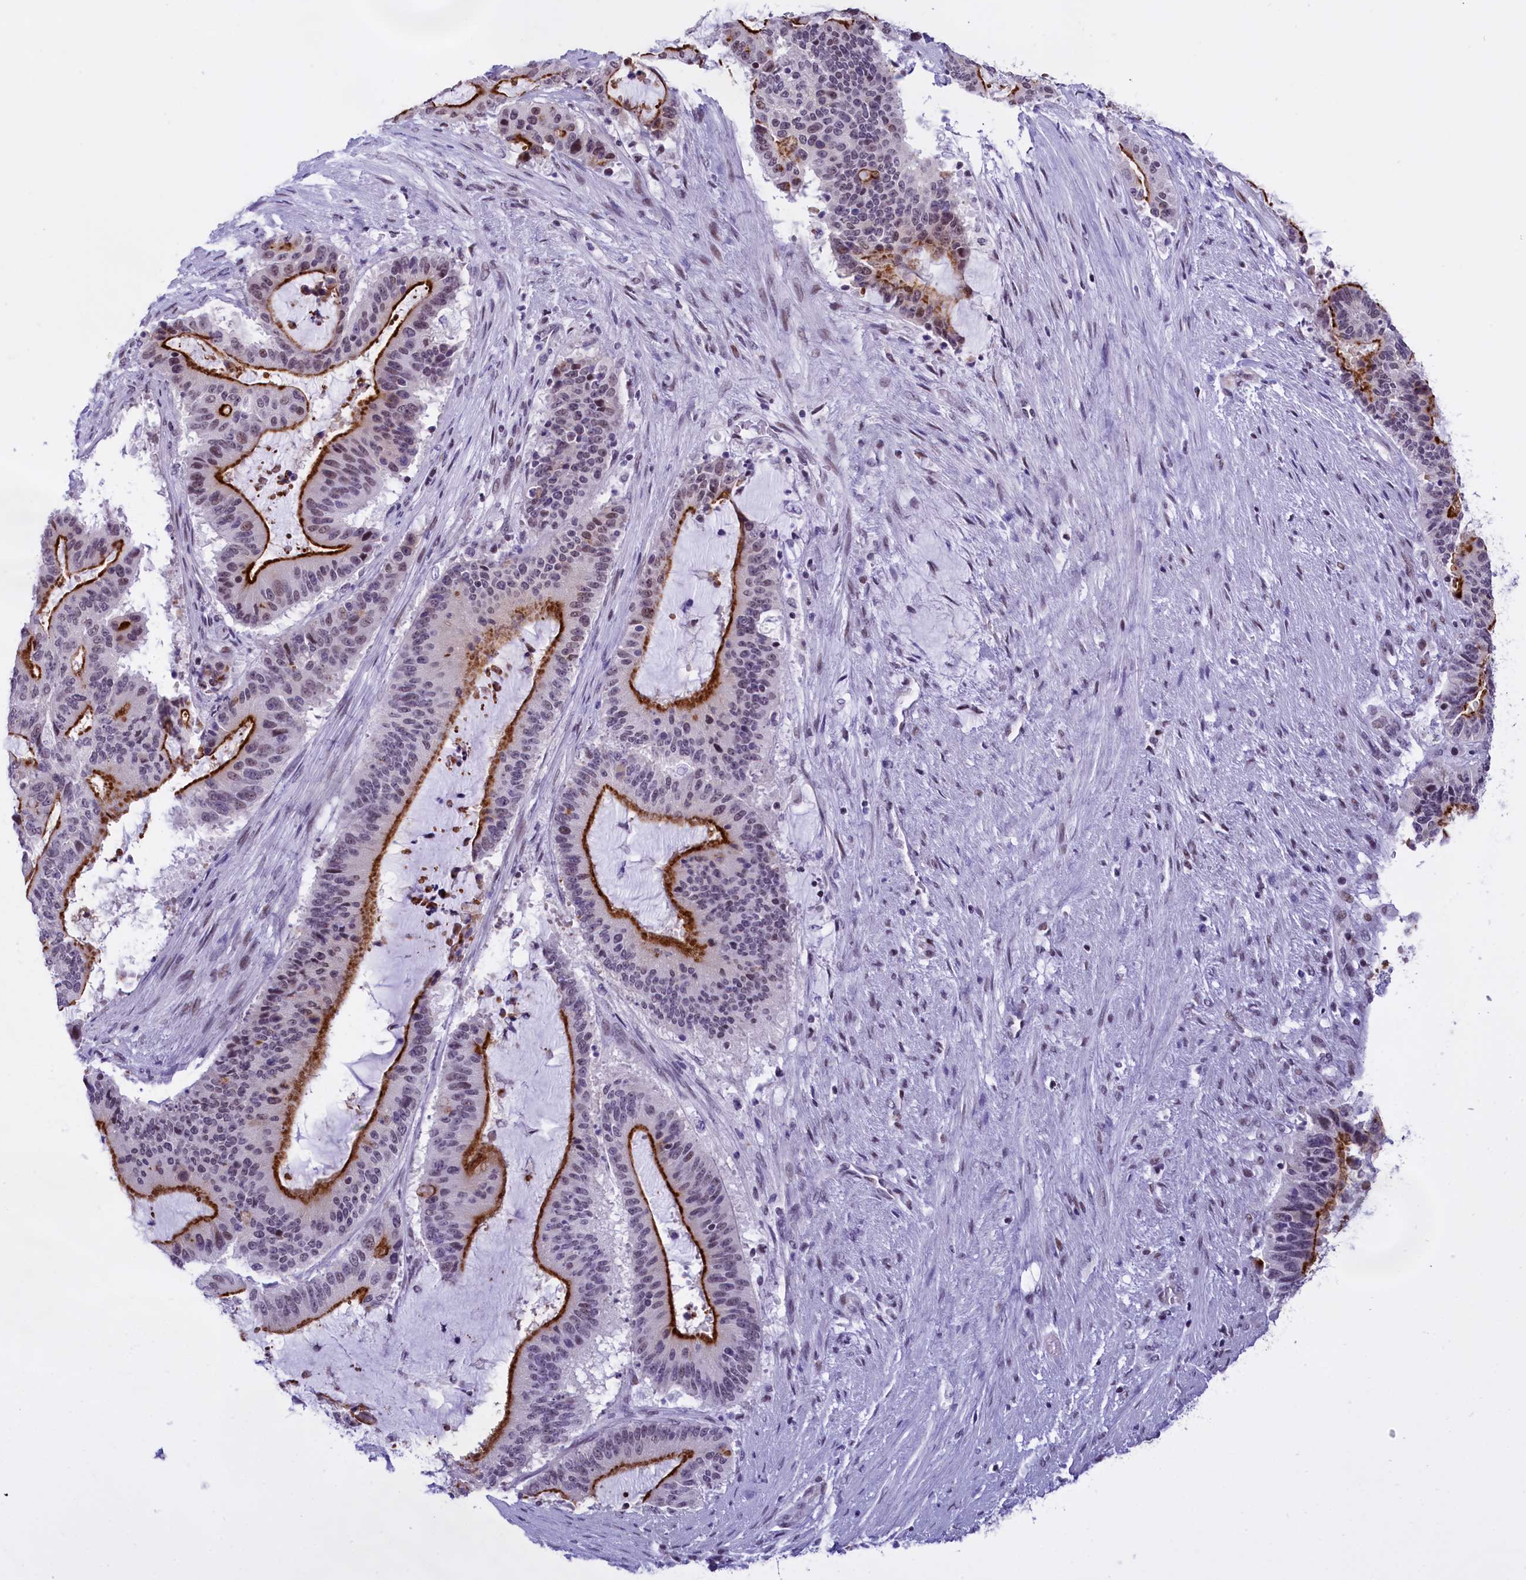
{"staining": {"intensity": "strong", "quantity": "25%-75%", "location": "cytoplasmic/membranous,nuclear"}, "tissue": "liver cancer", "cell_type": "Tumor cells", "image_type": "cancer", "snomed": [{"axis": "morphology", "description": "Normal tissue, NOS"}, {"axis": "morphology", "description": "Cholangiocarcinoma"}, {"axis": "topography", "description": "Liver"}, {"axis": "topography", "description": "Peripheral nerve tissue"}], "caption": "A micrograph of liver cholangiocarcinoma stained for a protein reveals strong cytoplasmic/membranous and nuclear brown staining in tumor cells. The protein of interest is stained brown, and the nuclei are stained in blue (DAB (3,3'-diaminobenzidine) IHC with brightfield microscopy, high magnification).", "gene": "SPIRE2", "patient": {"sex": "female", "age": 73}}